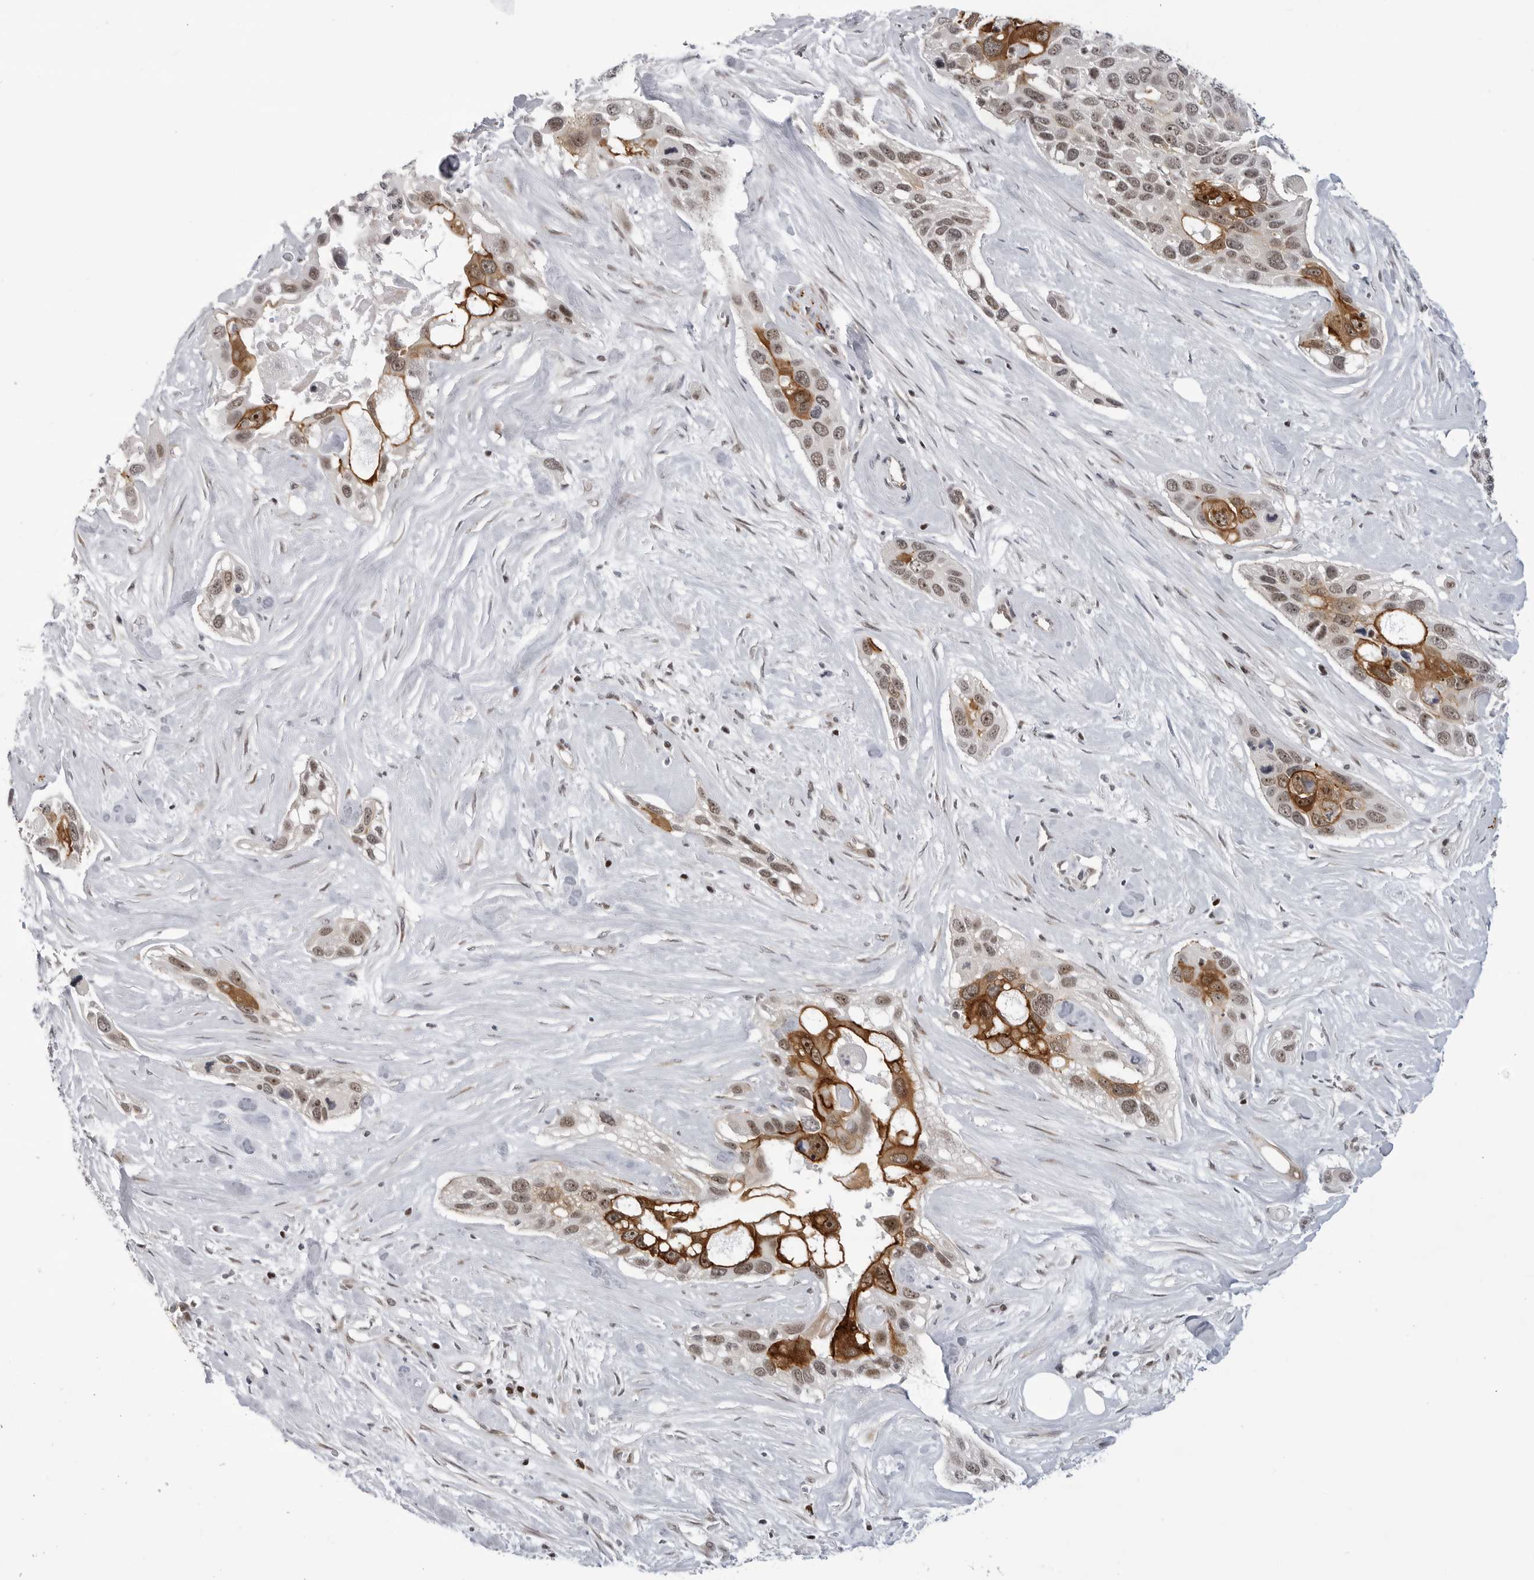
{"staining": {"intensity": "strong", "quantity": "25%-75%", "location": "cytoplasmic/membranous,nuclear"}, "tissue": "pancreatic cancer", "cell_type": "Tumor cells", "image_type": "cancer", "snomed": [{"axis": "morphology", "description": "Adenocarcinoma, NOS"}, {"axis": "topography", "description": "Pancreas"}], "caption": "Immunohistochemical staining of human adenocarcinoma (pancreatic) exhibits high levels of strong cytoplasmic/membranous and nuclear protein expression in approximately 25%-75% of tumor cells.", "gene": "CEP295NL", "patient": {"sex": "female", "age": 60}}